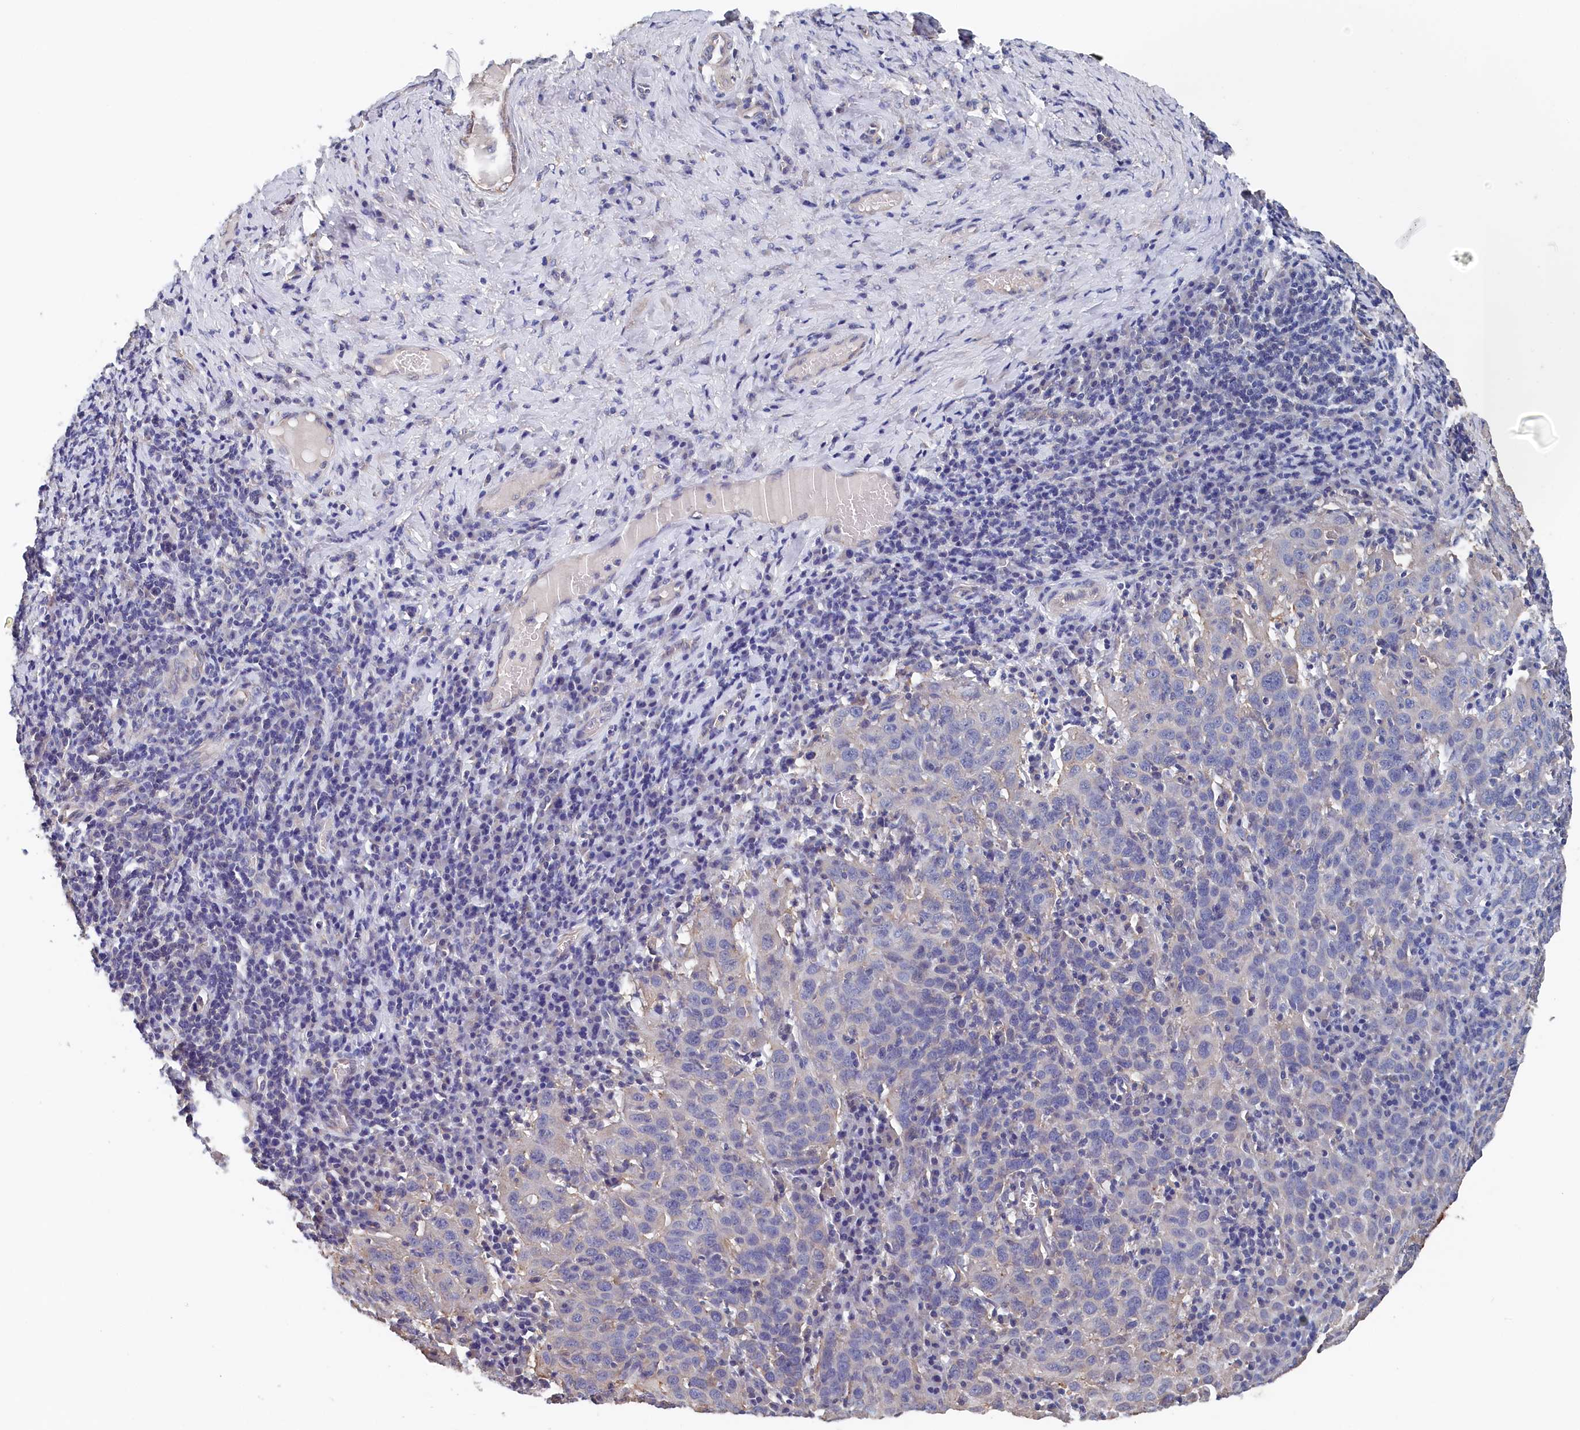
{"staining": {"intensity": "negative", "quantity": "none", "location": "none"}, "tissue": "cervical cancer", "cell_type": "Tumor cells", "image_type": "cancer", "snomed": [{"axis": "morphology", "description": "Squamous cell carcinoma, NOS"}, {"axis": "topography", "description": "Cervix"}], "caption": "This is an immunohistochemistry (IHC) micrograph of human cervical cancer. There is no staining in tumor cells.", "gene": "BHMT", "patient": {"sex": "female", "age": 46}}